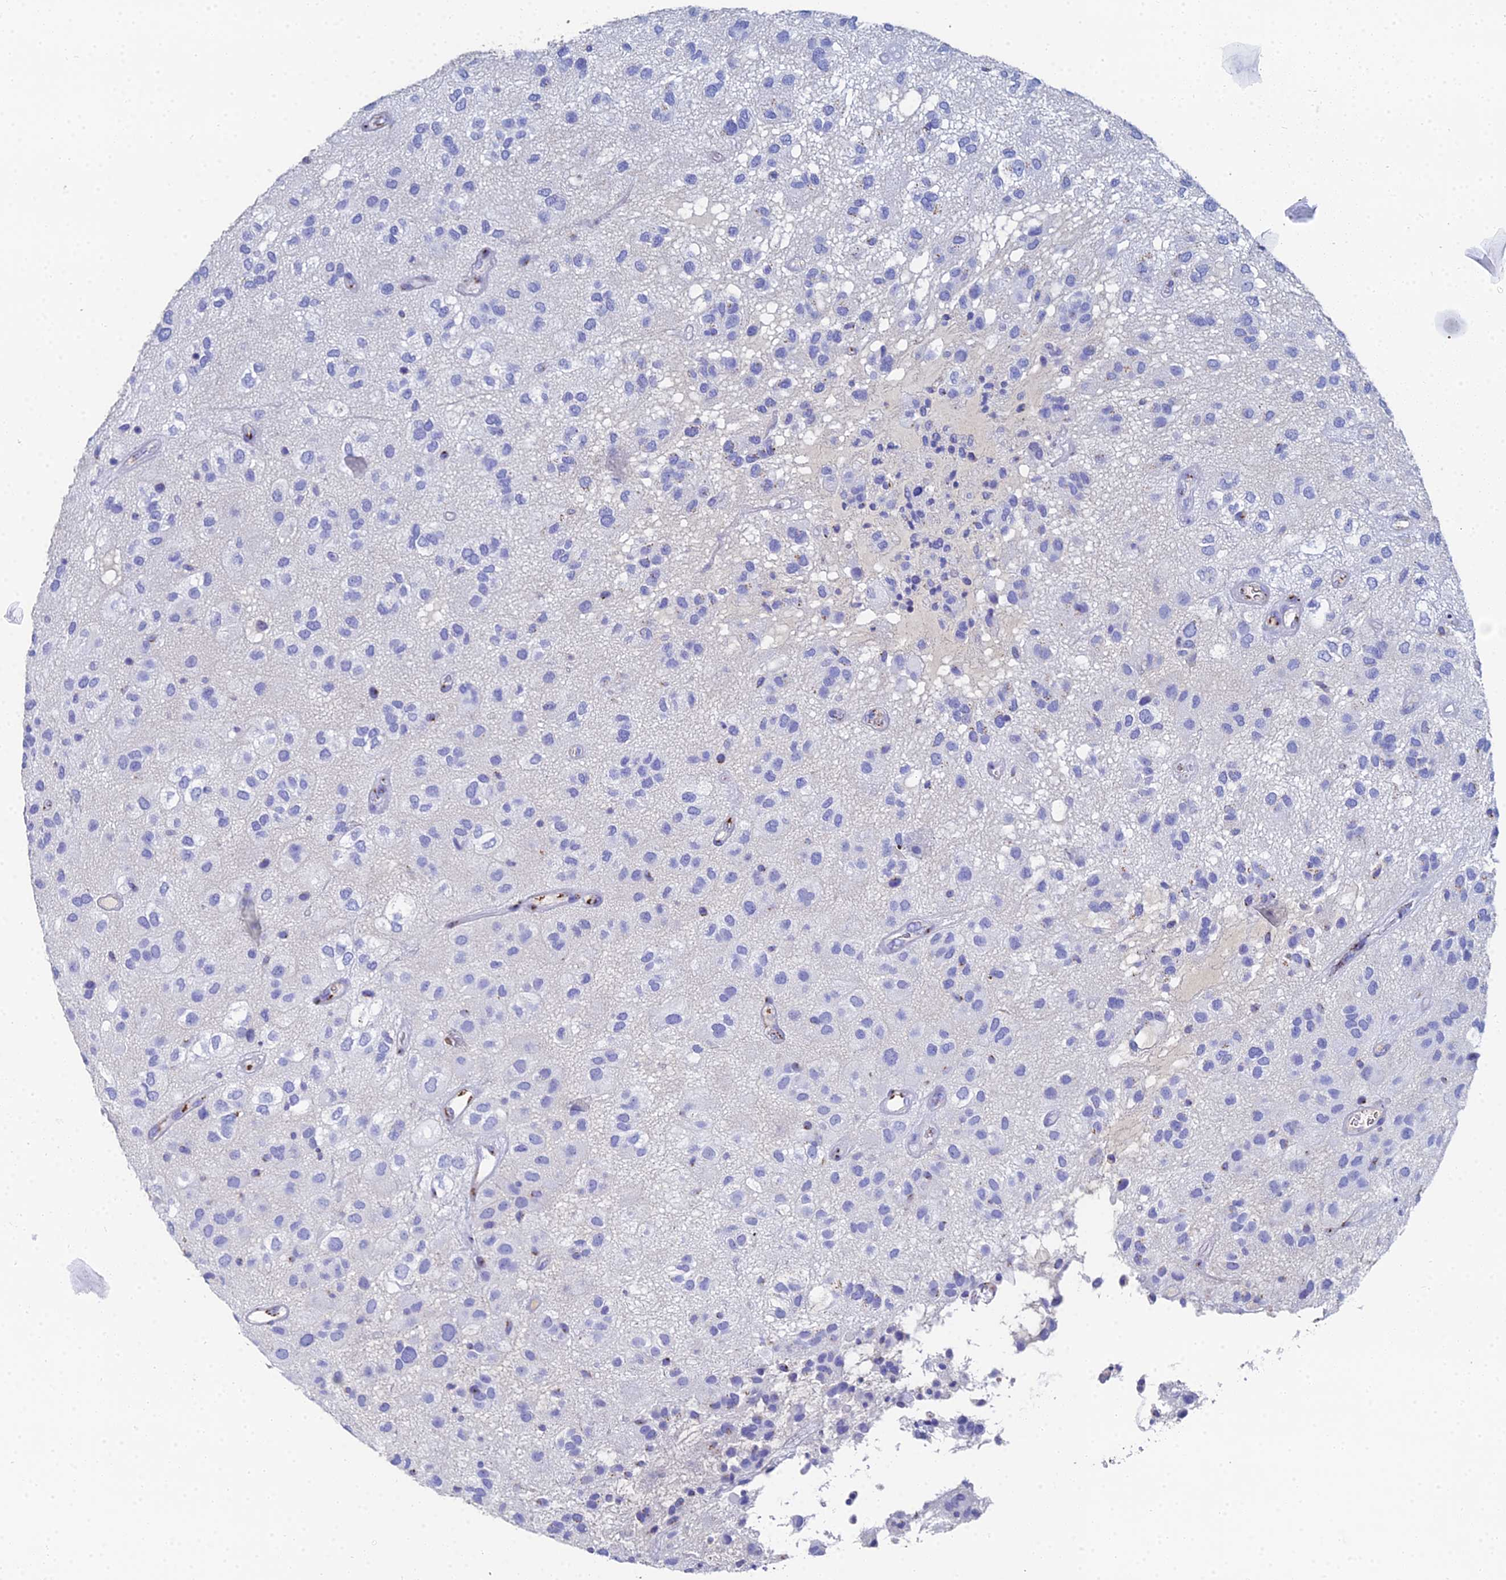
{"staining": {"intensity": "negative", "quantity": "none", "location": "none"}, "tissue": "glioma", "cell_type": "Tumor cells", "image_type": "cancer", "snomed": [{"axis": "morphology", "description": "Glioma, malignant, Low grade"}, {"axis": "topography", "description": "Brain"}], "caption": "This histopathology image is of glioma stained with IHC to label a protein in brown with the nuclei are counter-stained blue. There is no expression in tumor cells.", "gene": "ENSG00000268674", "patient": {"sex": "male", "age": 66}}